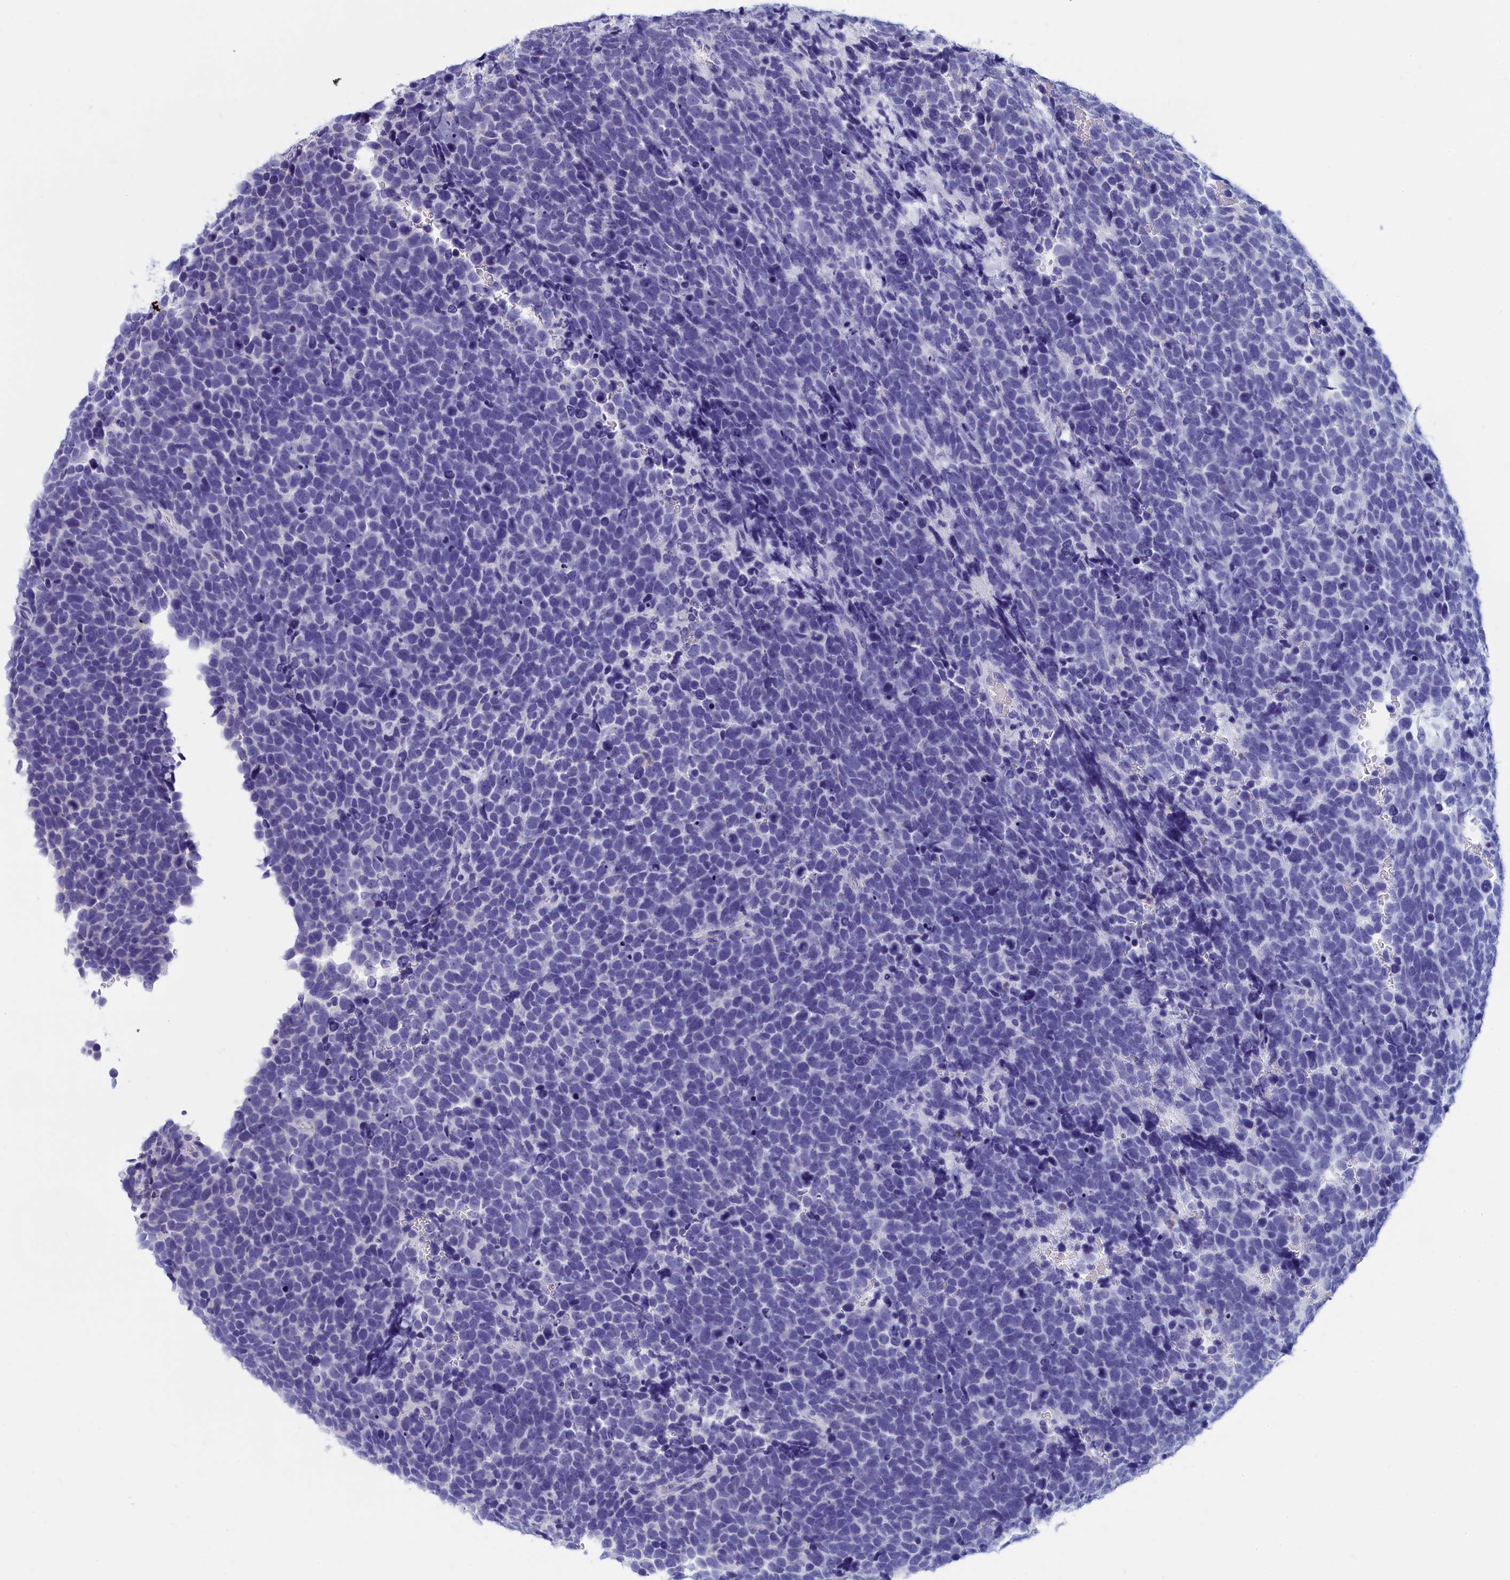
{"staining": {"intensity": "negative", "quantity": "none", "location": "none"}, "tissue": "urothelial cancer", "cell_type": "Tumor cells", "image_type": "cancer", "snomed": [{"axis": "morphology", "description": "Urothelial carcinoma, High grade"}, {"axis": "topography", "description": "Urinary bladder"}], "caption": "Human high-grade urothelial carcinoma stained for a protein using immunohistochemistry demonstrates no expression in tumor cells.", "gene": "EPB41L4B", "patient": {"sex": "female", "age": 82}}